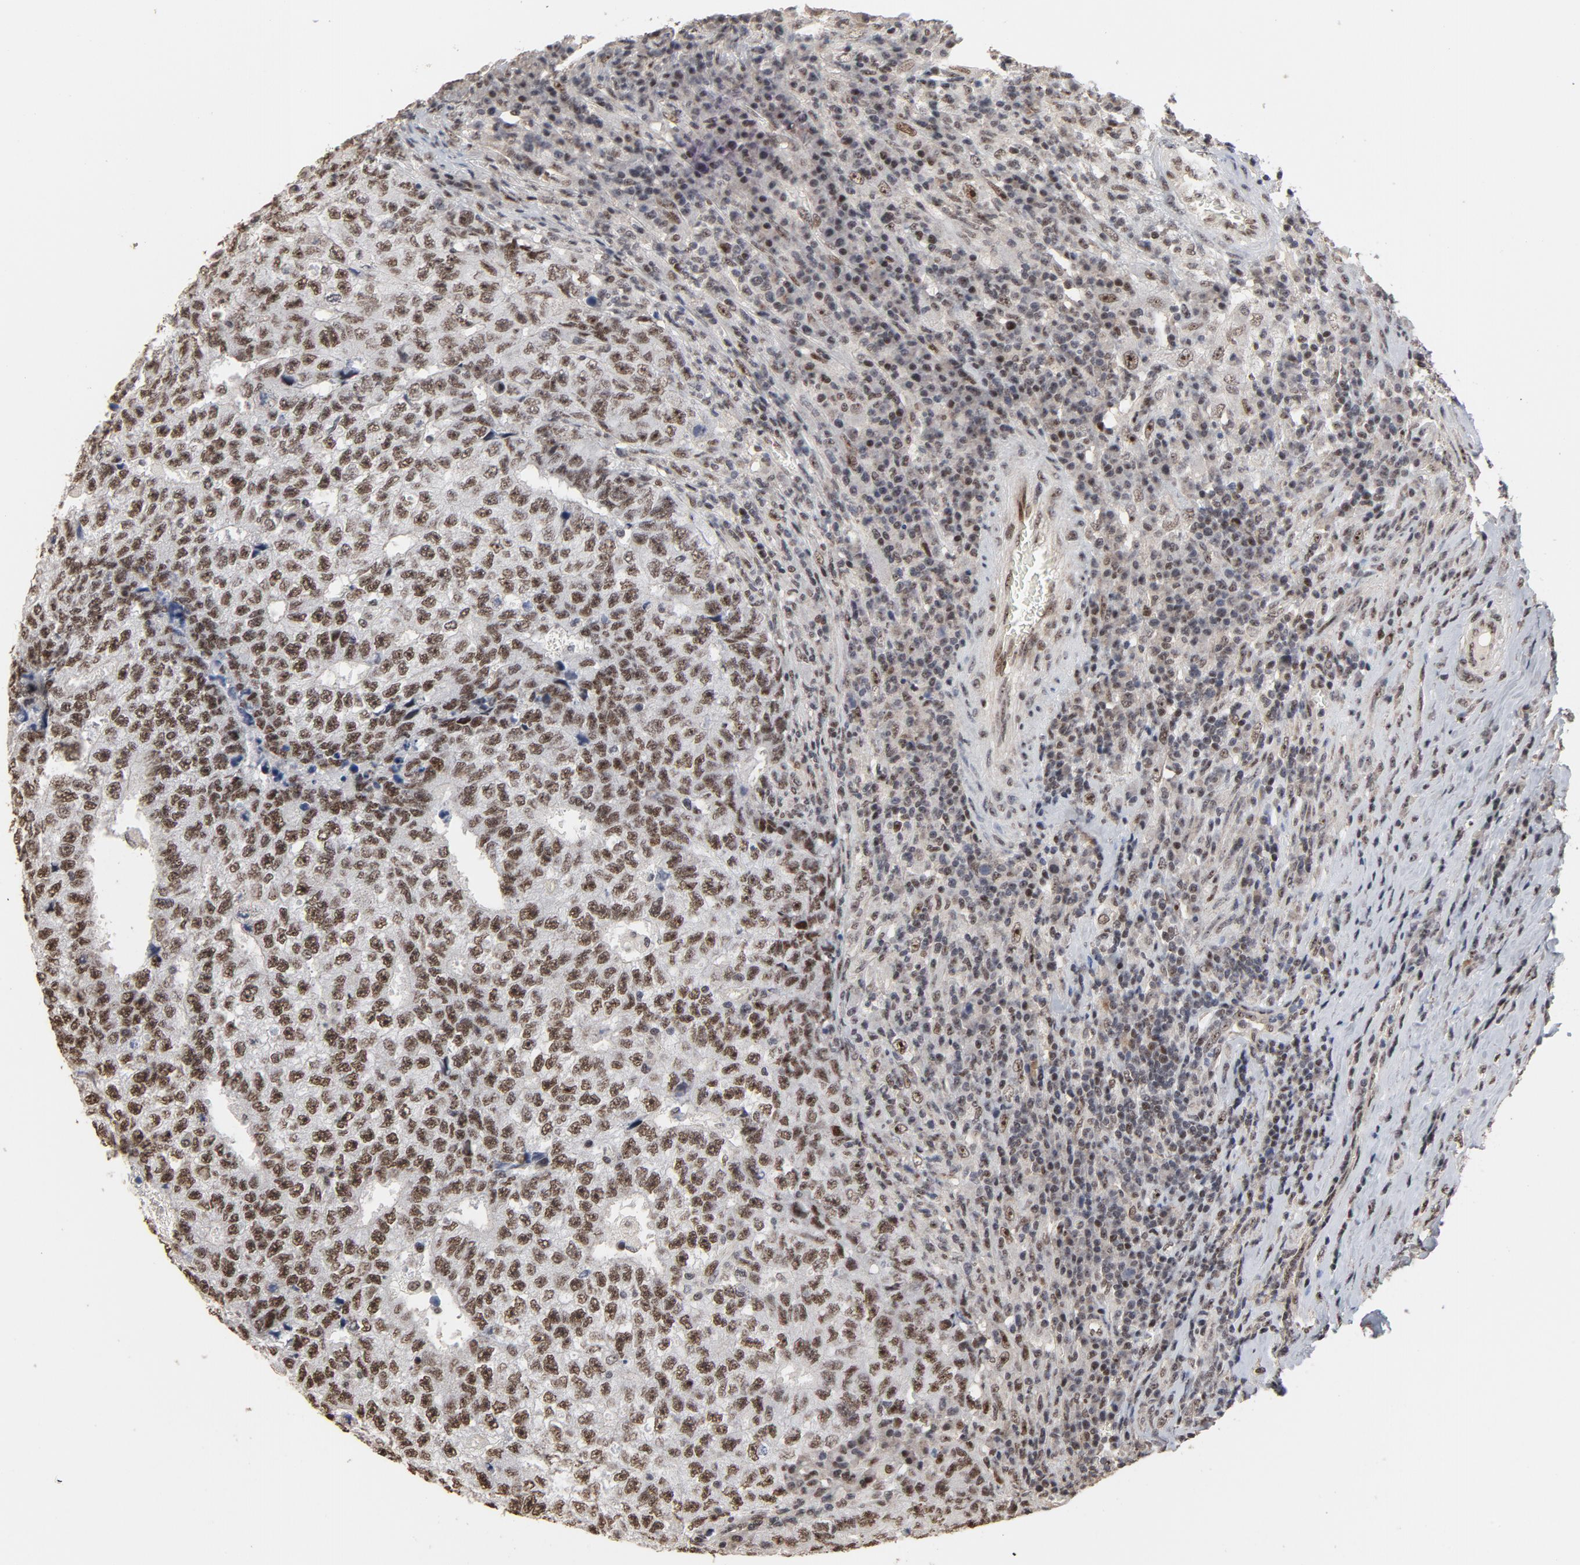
{"staining": {"intensity": "moderate", "quantity": ">75%", "location": "nuclear"}, "tissue": "testis cancer", "cell_type": "Tumor cells", "image_type": "cancer", "snomed": [{"axis": "morphology", "description": "Necrosis, NOS"}, {"axis": "morphology", "description": "Carcinoma, Embryonal, NOS"}, {"axis": "topography", "description": "Testis"}], "caption": "Immunohistochemical staining of human testis cancer reveals medium levels of moderate nuclear positivity in approximately >75% of tumor cells.", "gene": "TP53RK", "patient": {"sex": "male", "age": 19}}